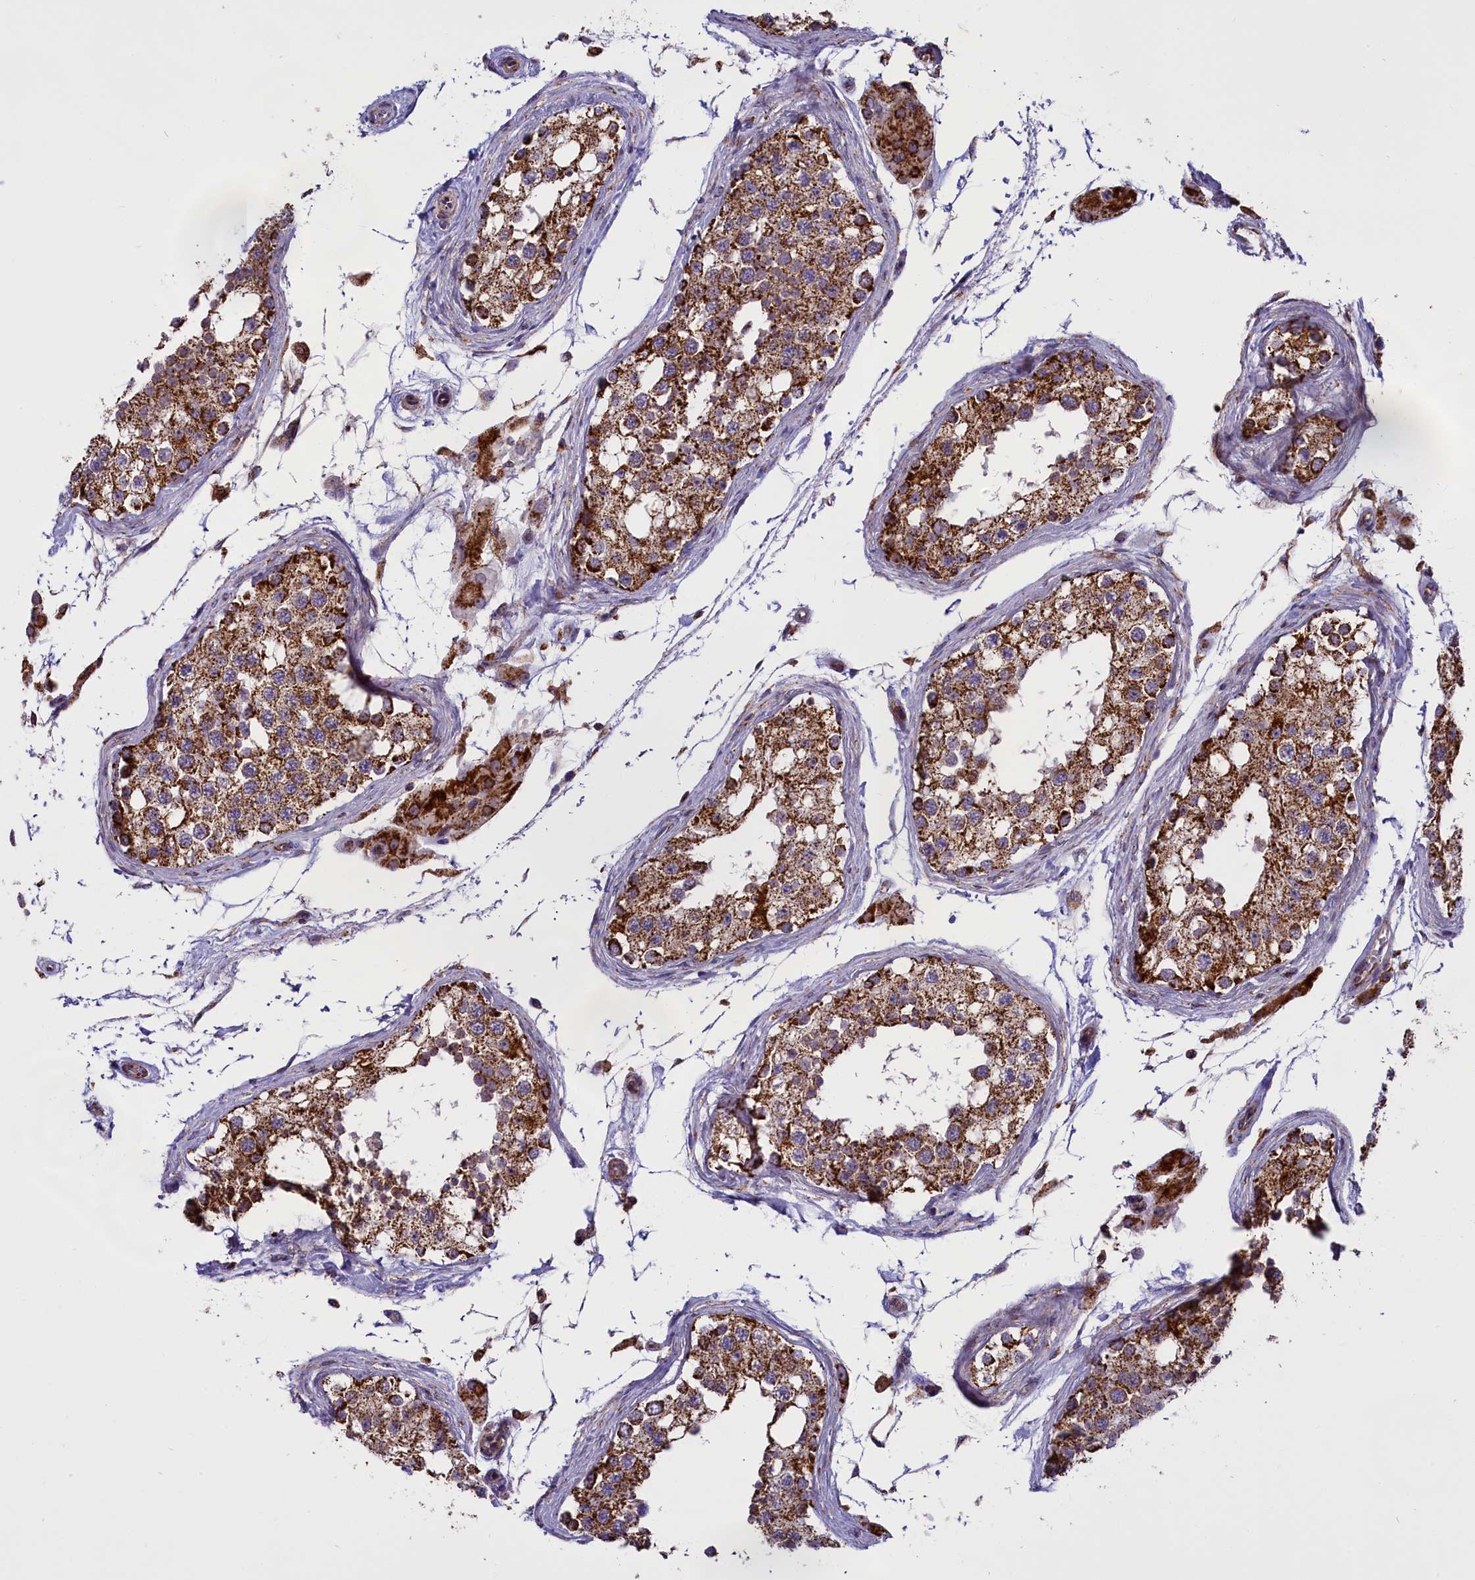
{"staining": {"intensity": "strong", "quantity": ">75%", "location": "cytoplasmic/membranous"}, "tissue": "testis", "cell_type": "Cells in seminiferous ducts", "image_type": "normal", "snomed": [{"axis": "morphology", "description": "Normal tissue, NOS"}, {"axis": "topography", "description": "Testis"}], "caption": "This is a histology image of immunohistochemistry (IHC) staining of benign testis, which shows strong staining in the cytoplasmic/membranous of cells in seminiferous ducts.", "gene": "GLRX5", "patient": {"sex": "male", "age": 68}}